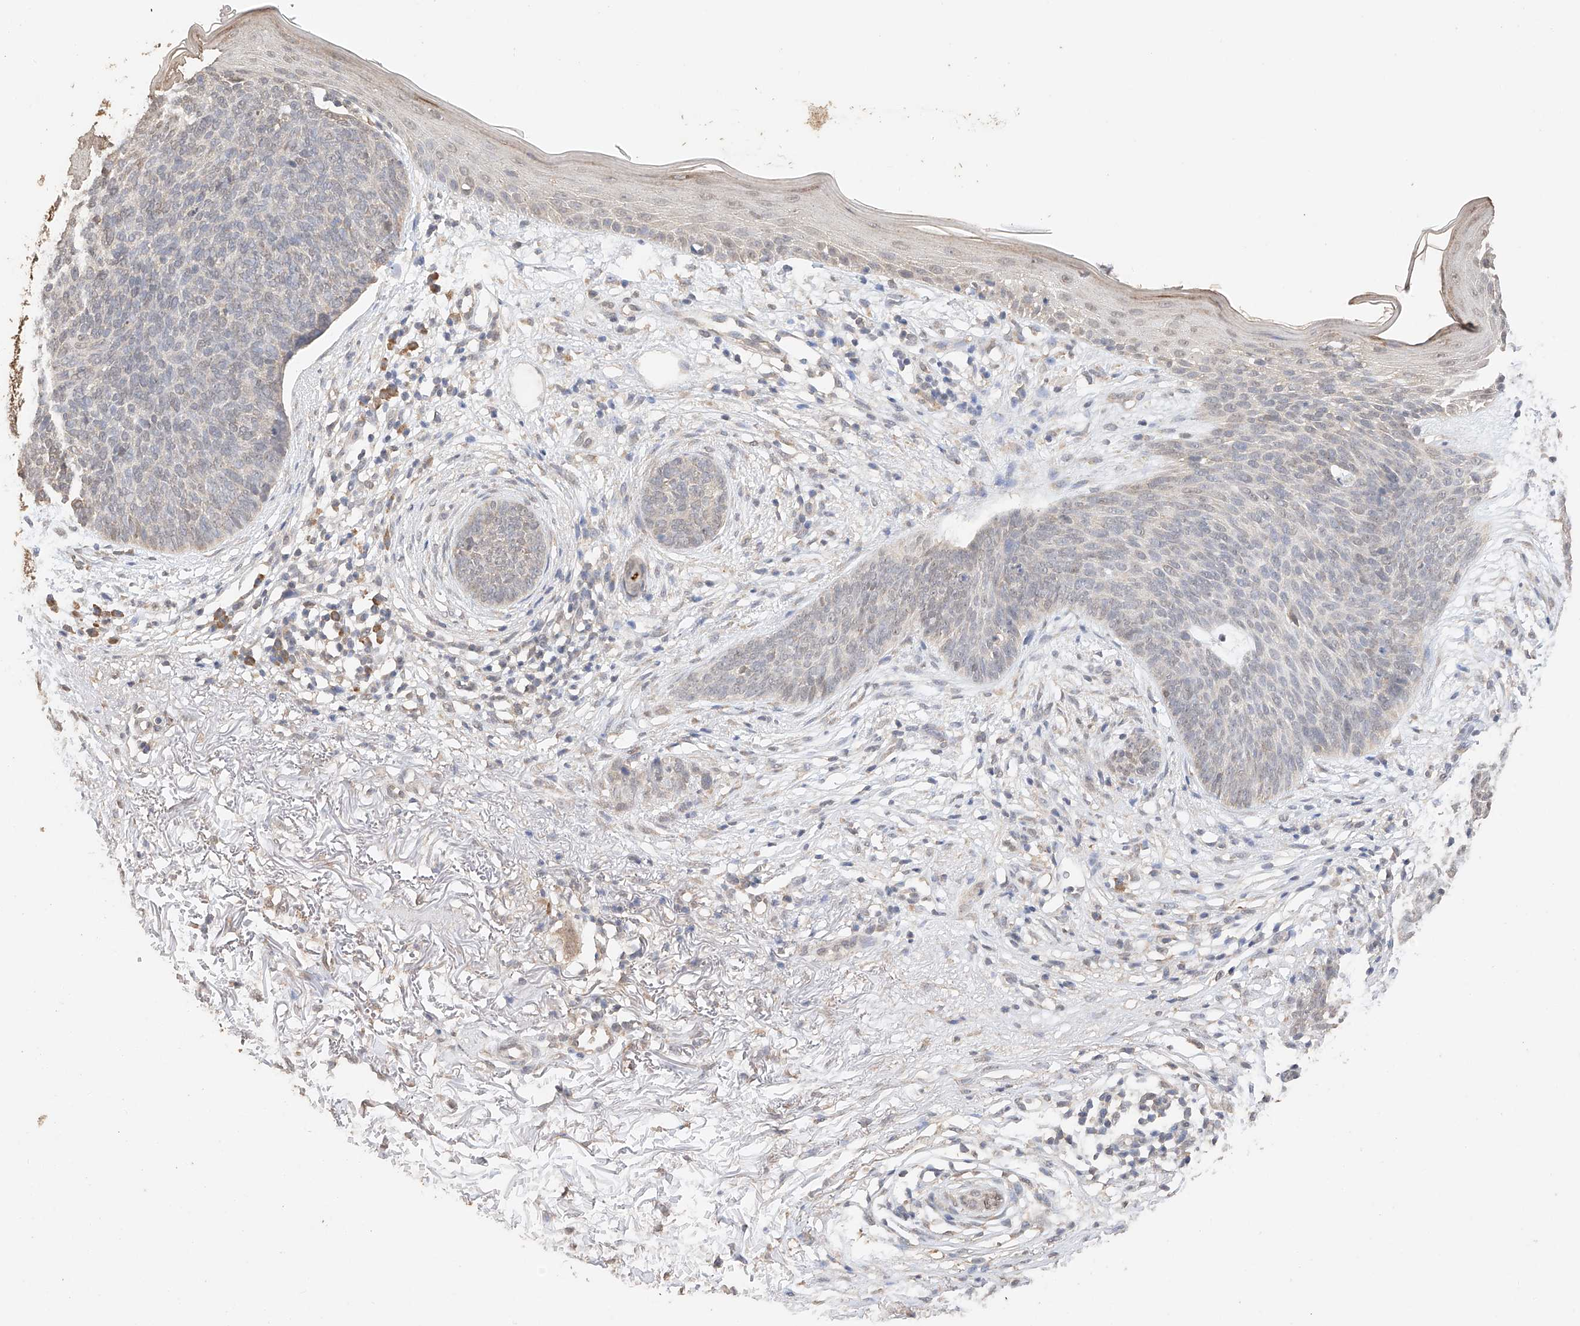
{"staining": {"intensity": "weak", "quantity": "<25%", "location": "nuclear"}, "tissue": "skin cancer", "cell_type": "Tumor cells", "image_type": "cancer", "snomed": [{"axis": "morphology", "description": "Basal cell carcinoma"}, {"axis": "topography", "description": "Skin"}], "caption": "There is no significant positivity in tumor cells of skin cancer (basal cell carcinoma).", "gene": "IL22RA2", "patient": {"sex": "female", "age": 70}}